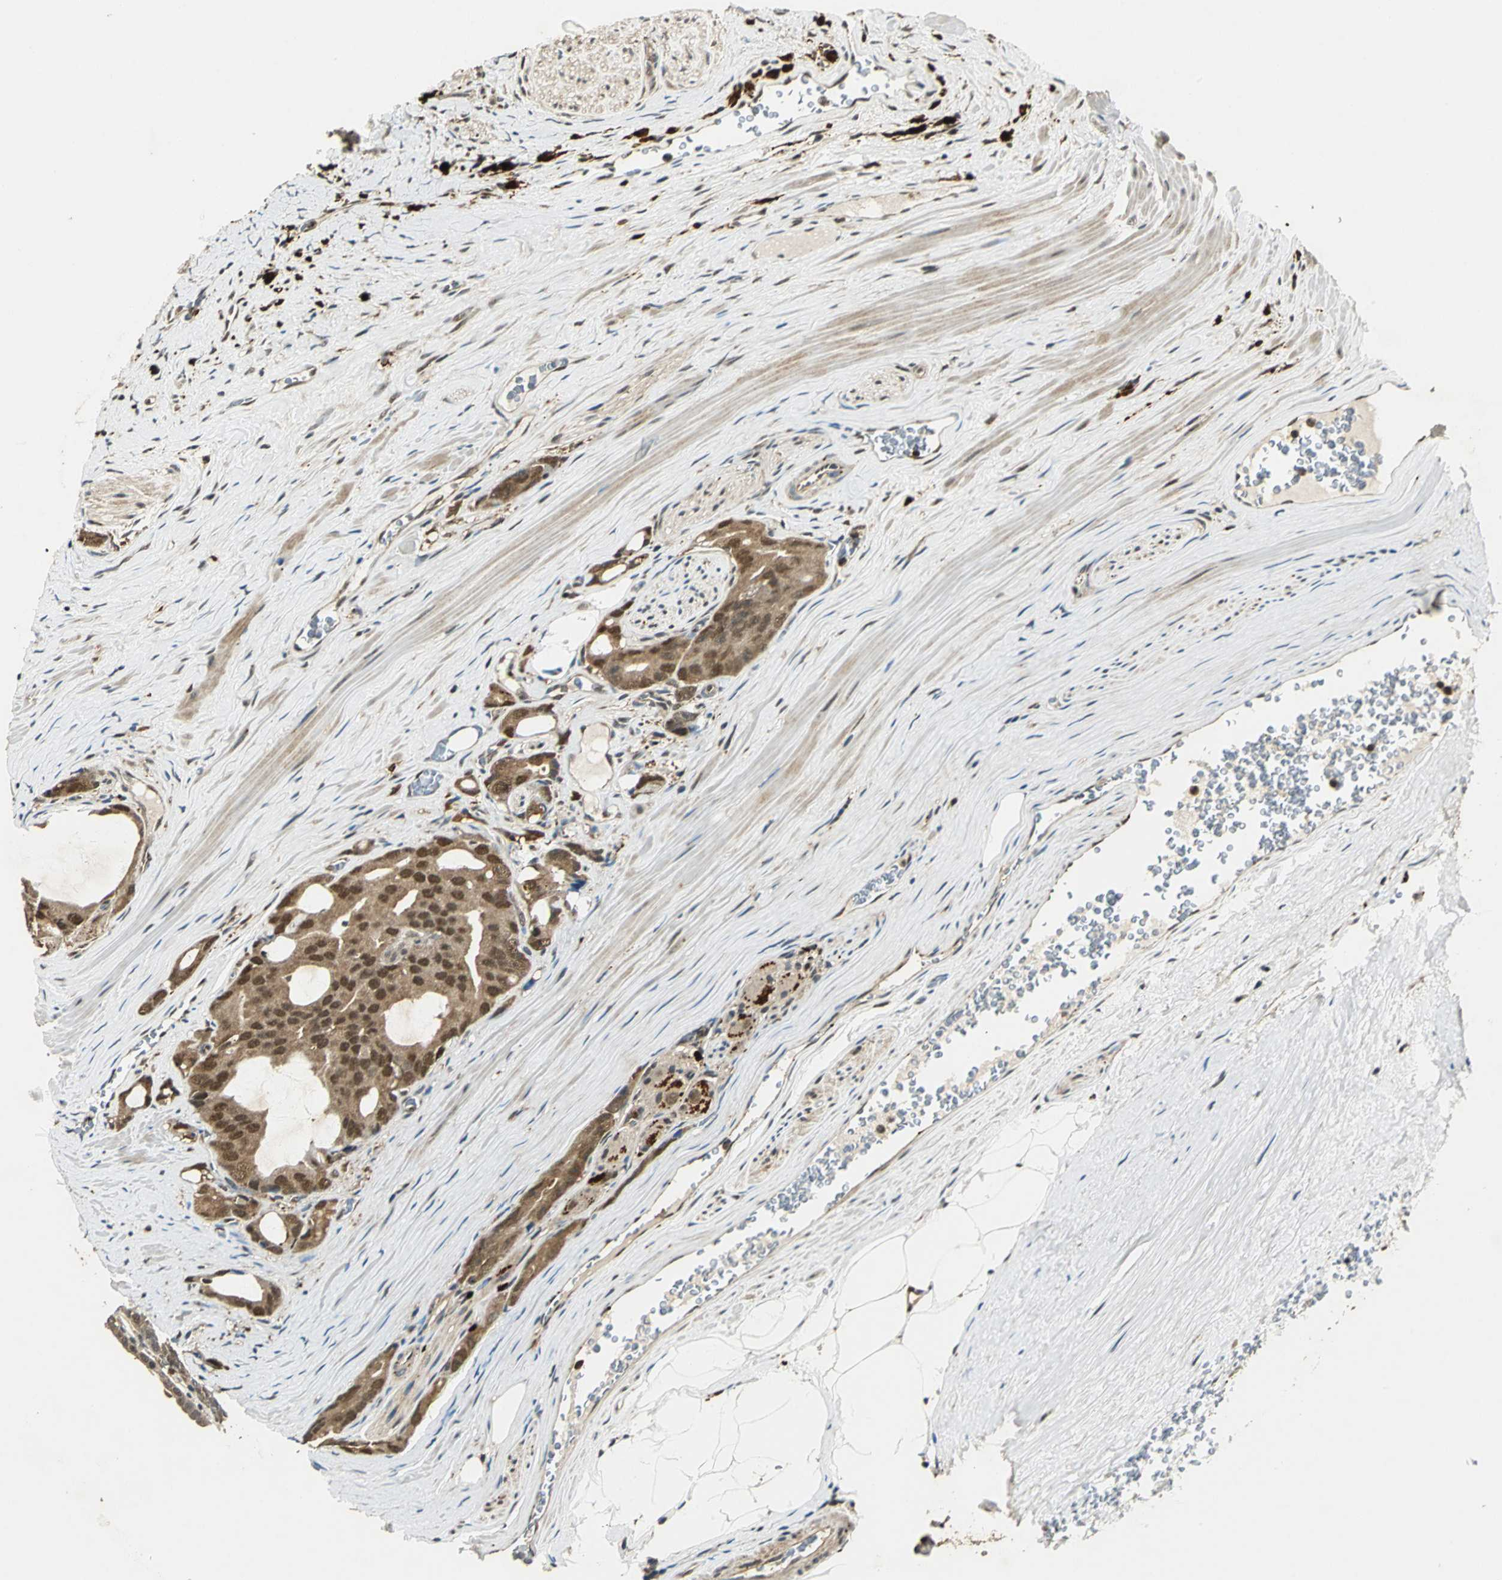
{"staining": {"intensity": "moderate", "quantity": ">75%", "location": "cytoplasmic/membranous,nuclear"}, "tissue": "prostate cancer", "cell_type": "Tumor cells", "image_type": "cancer", "snomed": [{"axis": "morphology", "description": "Adenocarcinoma, Medium grade"}, {"axis": "topography", "description": "Prostate"}], "caption": "Prostate adenocarcinoma (medium-grade) stained with IHC displays moderate cytoplasmic/membranous and nuclear expression in about >75% of tumor cells. Nuclei are stained in blue.", "gene": "PPP1R13L", "patient": {"sex": "male", "age": 53}}